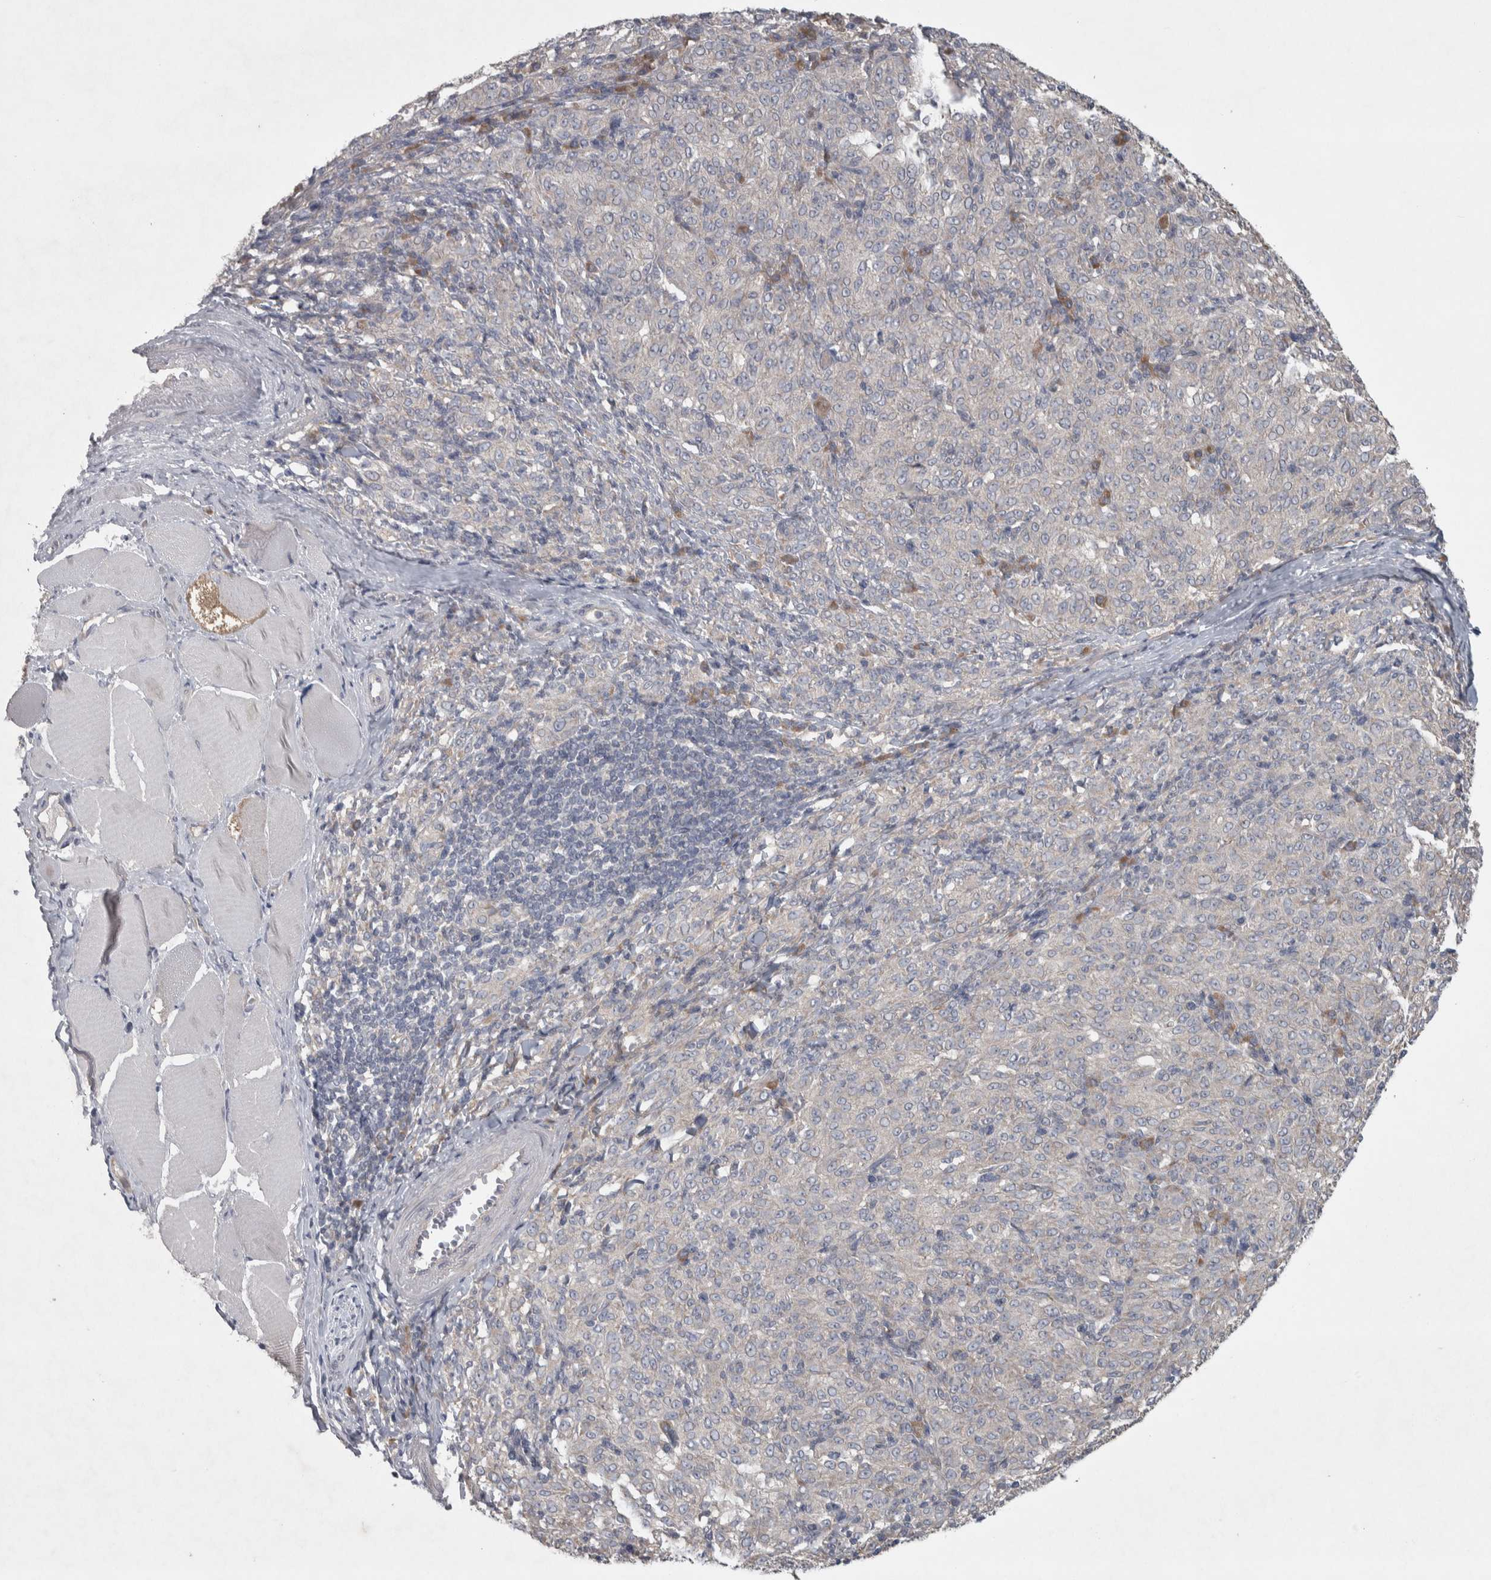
{"staining": {"intensity": "negative", "quantity": "none", "location": "none"}, "tissue": "melanoma", "cell_type": "Tumor cells", "image_type": "cancer", "snomed": [{"axis": "morphology", "description": "Malignant melanoma, NOS"}, {"axis": "topography", "description": "Skin"}], "caption": "Immunohistochemistry of malignant melanoma shows no expression in tumor cells.", "gene": "SRP68", "patient": {"sex": "female", "age": 72}}